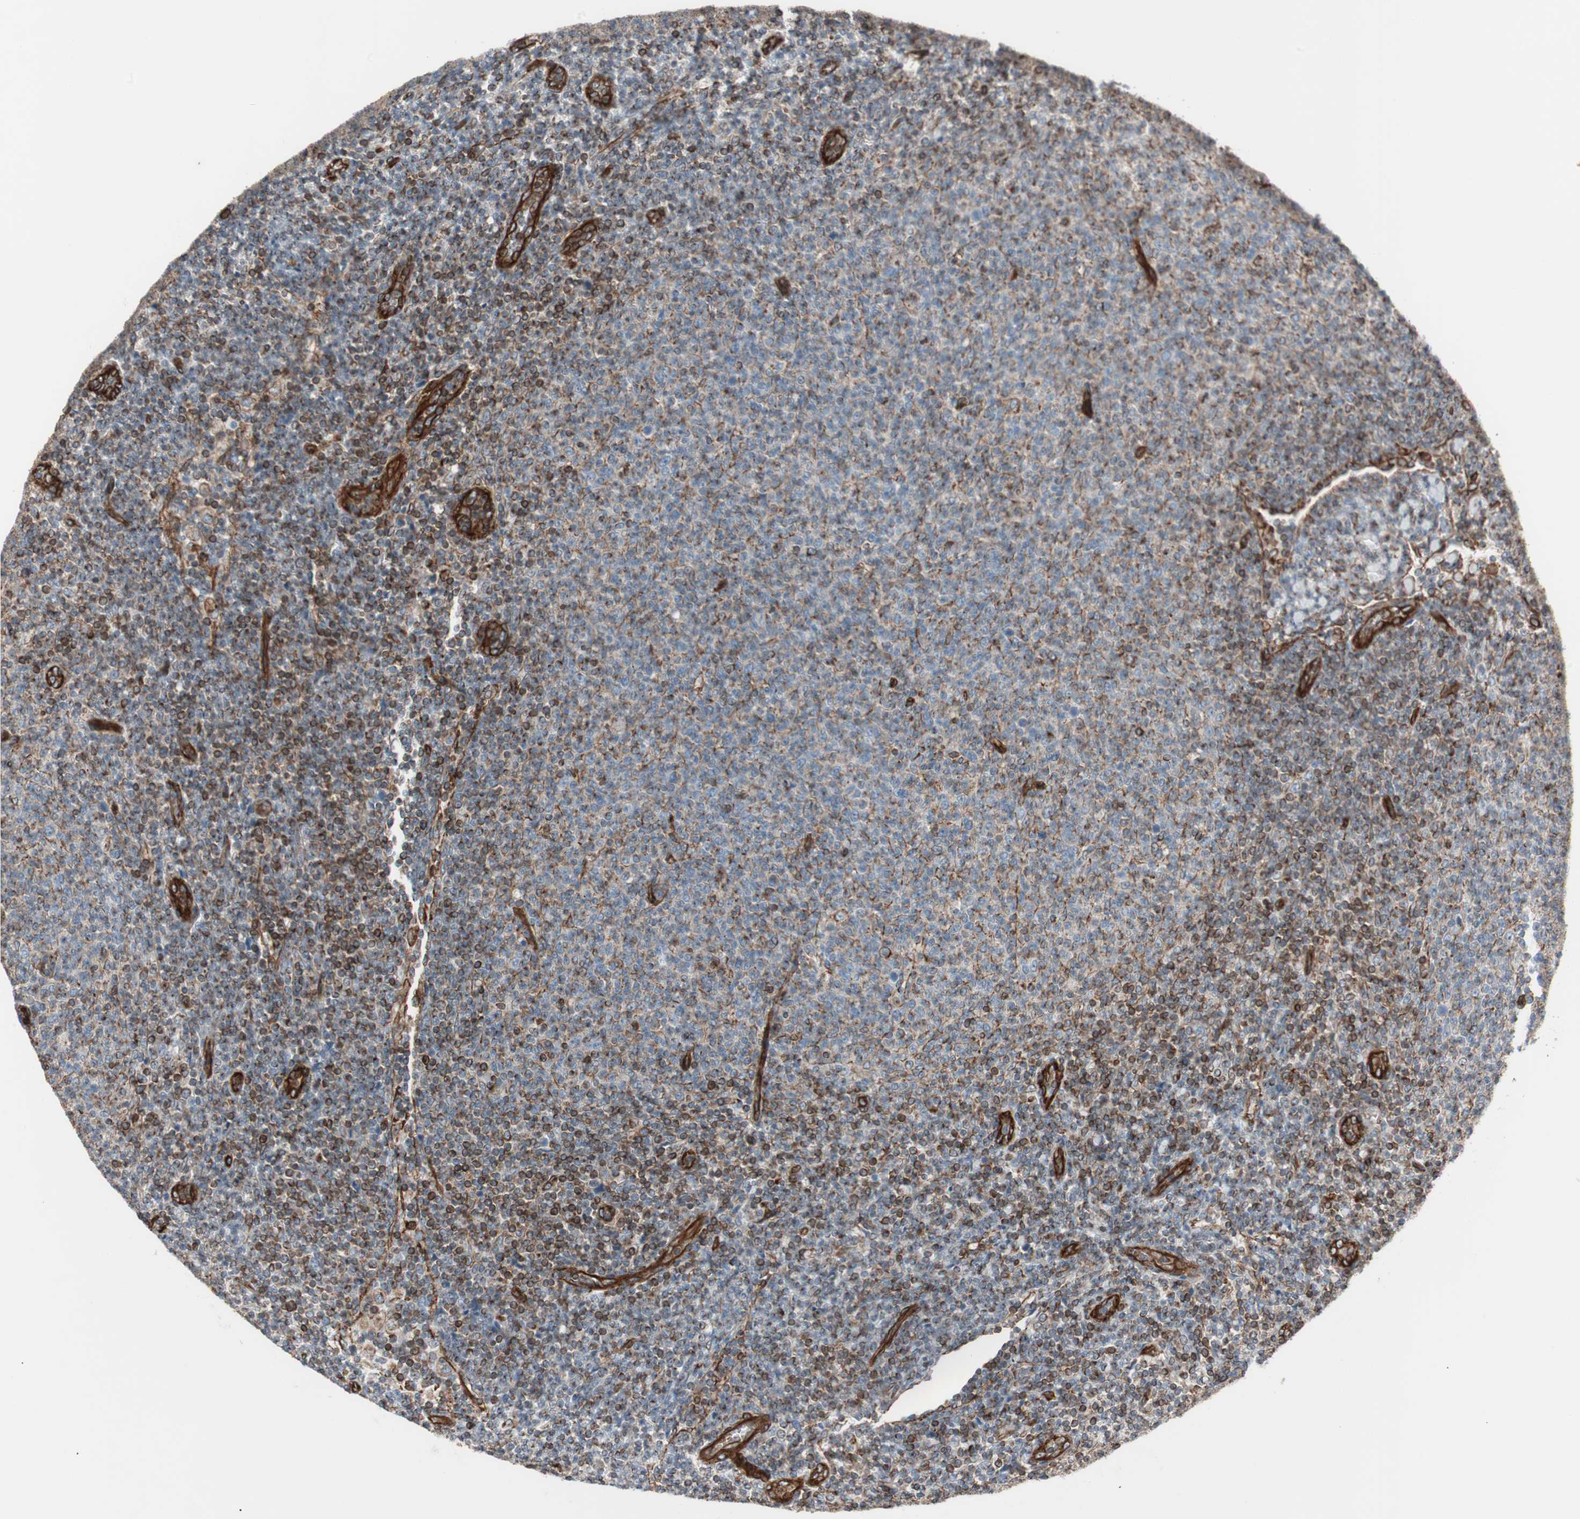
{"staining": {"intensity": "moderate", "quantity": "25%-75%", "location": "cytoplasmic/membranous"}, "tissue": "lymphoma", "cell_type": "Tumor cells", "image_type": "cancer", "snomed": [{"axis": "morphology", "description": "Malignant lymphoma, non-Hodgkin's type, Low grade"}, {"axis": "topography", "description": "Lymph node"}], "caption": "Lymphoma was stained to show a protein in brown. There is medium levels of moderate cytoplasmic/membranous expression in approximately 25%-75% of tumor cells.", "gene": "TCTA", "patient": {"sex": "male", "age": 66}}